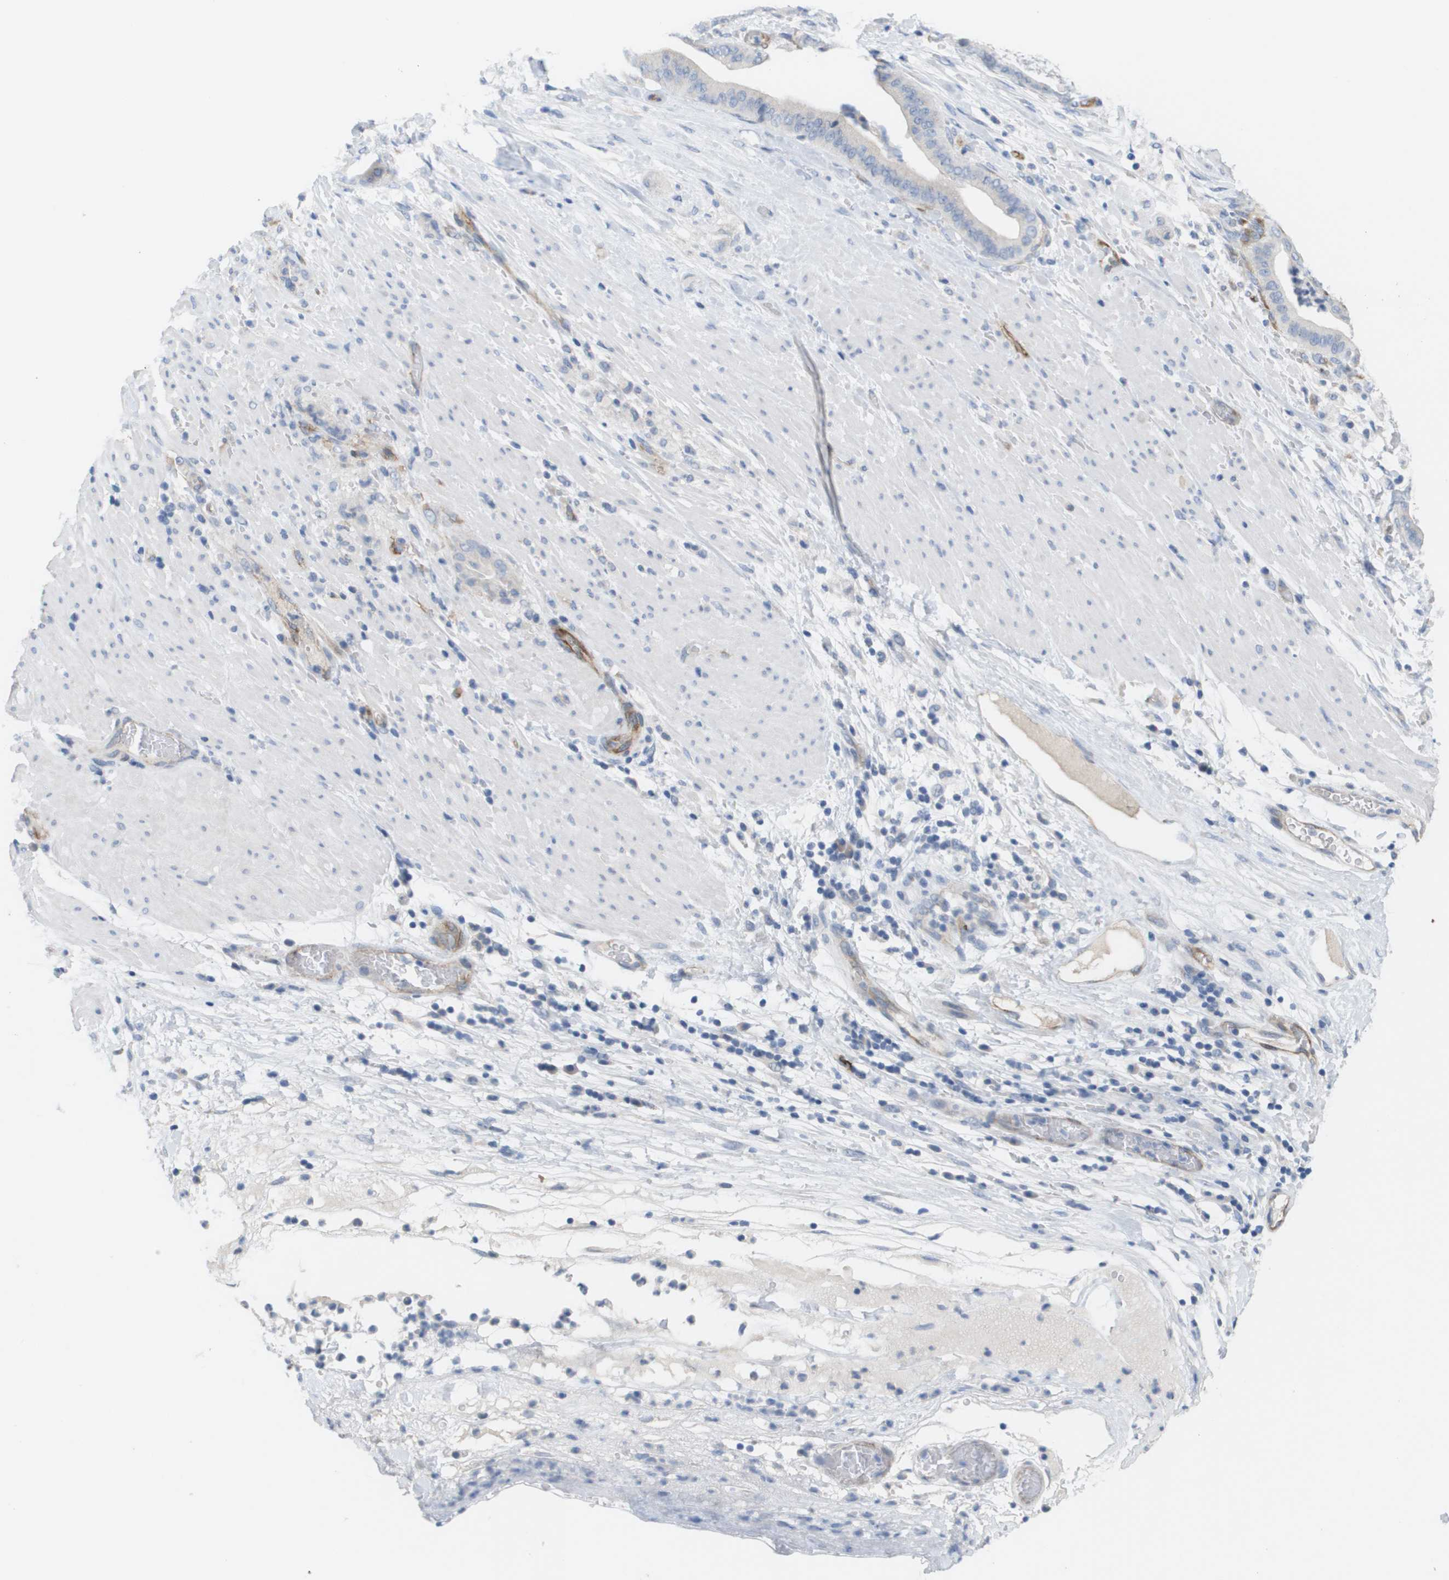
{"staining": {"intensity": "negative", "quantity": "none", "location": "none"}, "tissue": "pancreatic cancer", "cell_type": "Tumor cells", "image_type": "cancer", "snomed": [{"axis": "morphology", "description": "Adenocarcinoma, NOS"}, {"axis": "topography", "description": "Pancreas"}], "caption": "Pancreatic adenocarcinoma was stained to show a protein in brown. There is no significant staining in tumor cells.", "gene": "ANGPT2", "patient": {"sex": "male", "age": 63}}